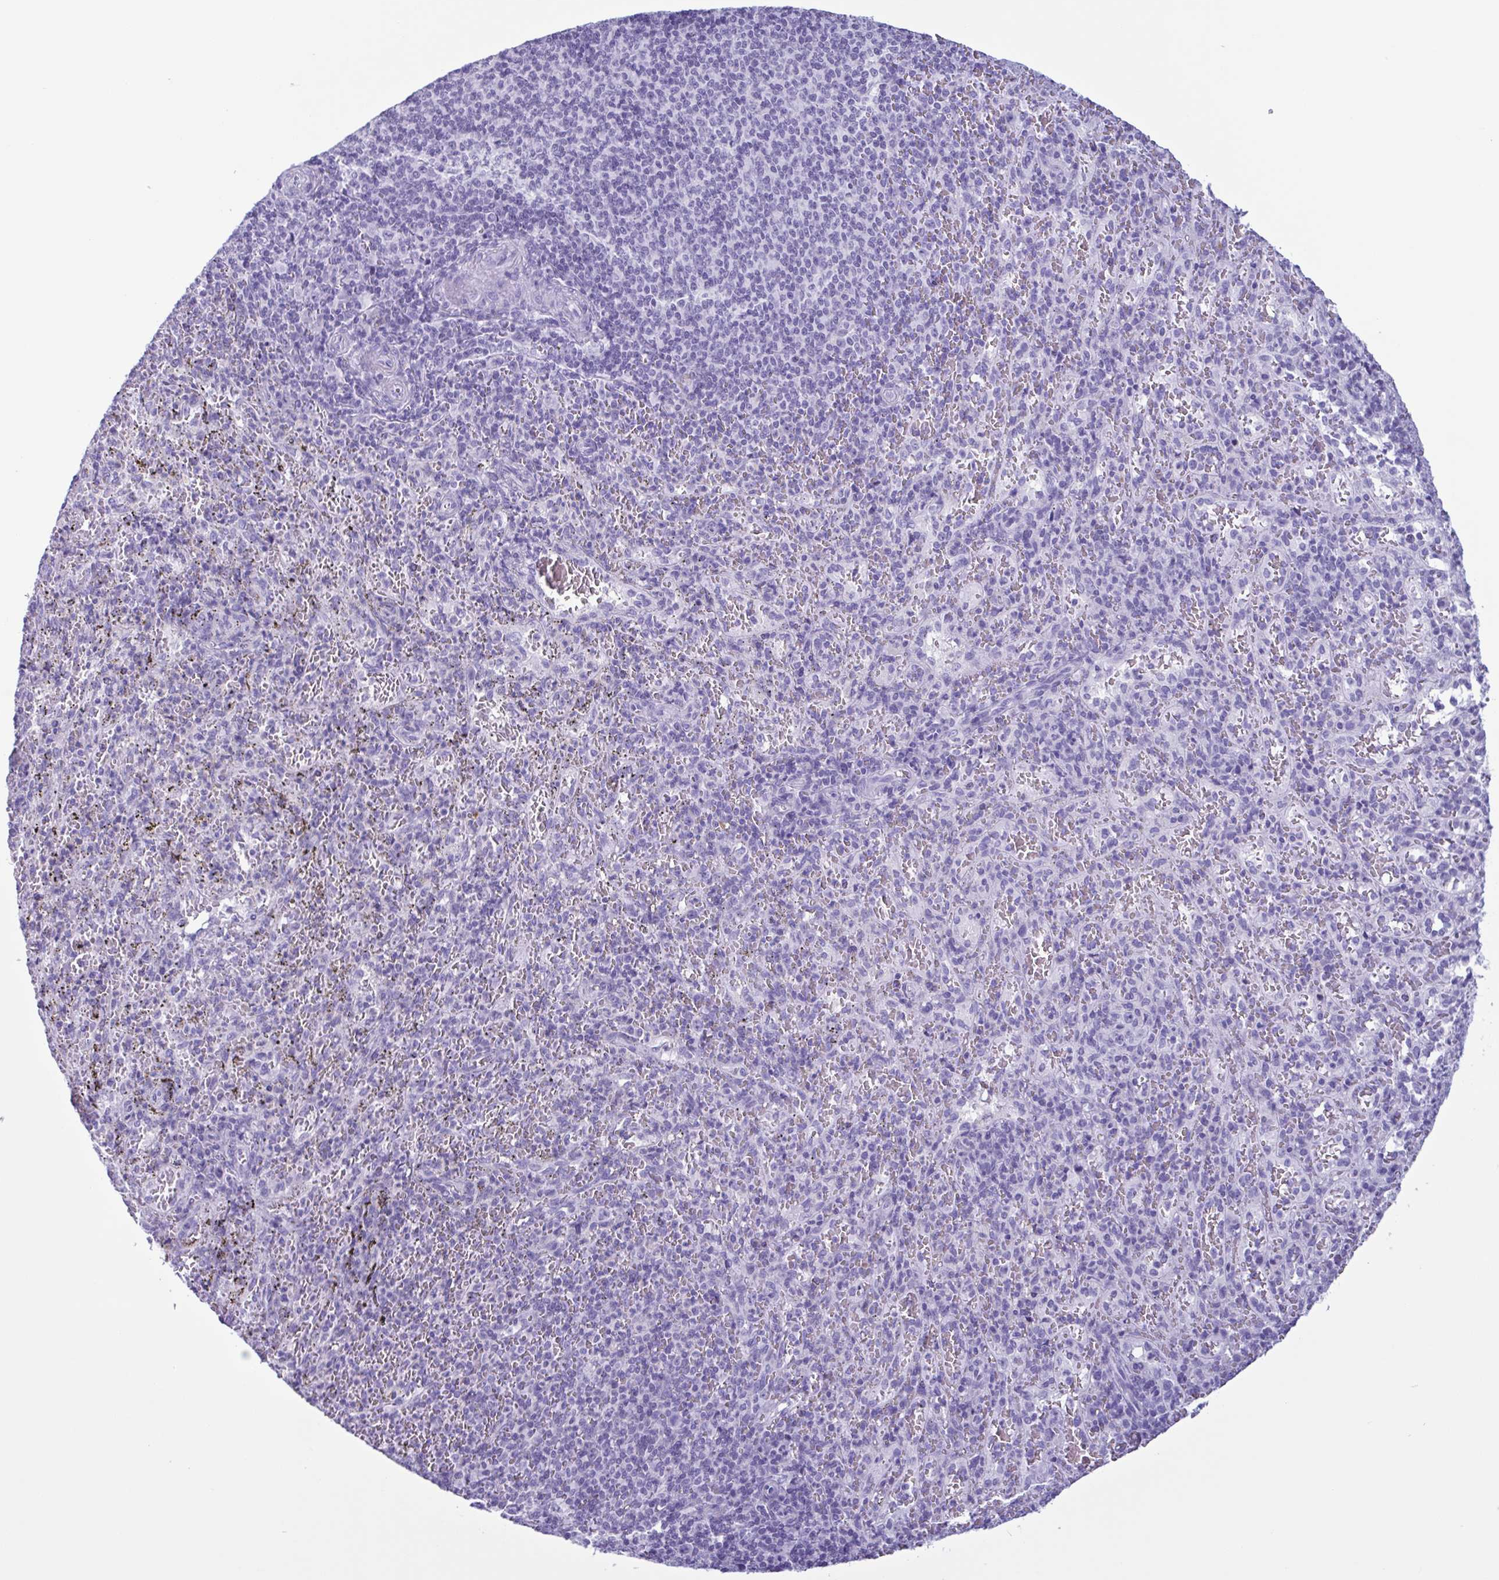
{"staining": {"intensity": "negative", "quantity": "none", "location": "none"}, "tissue": "spleen", "cell_type": "Cells in red pulp", "image_type": "normal", "snomed": [{"axis": "morphology", "description": "Normal tissue, NOS"}, {"axis": "topography", "description": "Spleen"}], "caption": "IHC of benign spleen demonstrates no positivity in cells in red pulp.", "gene": "LTF", "patient": {"sex": "male", "age": 57}}